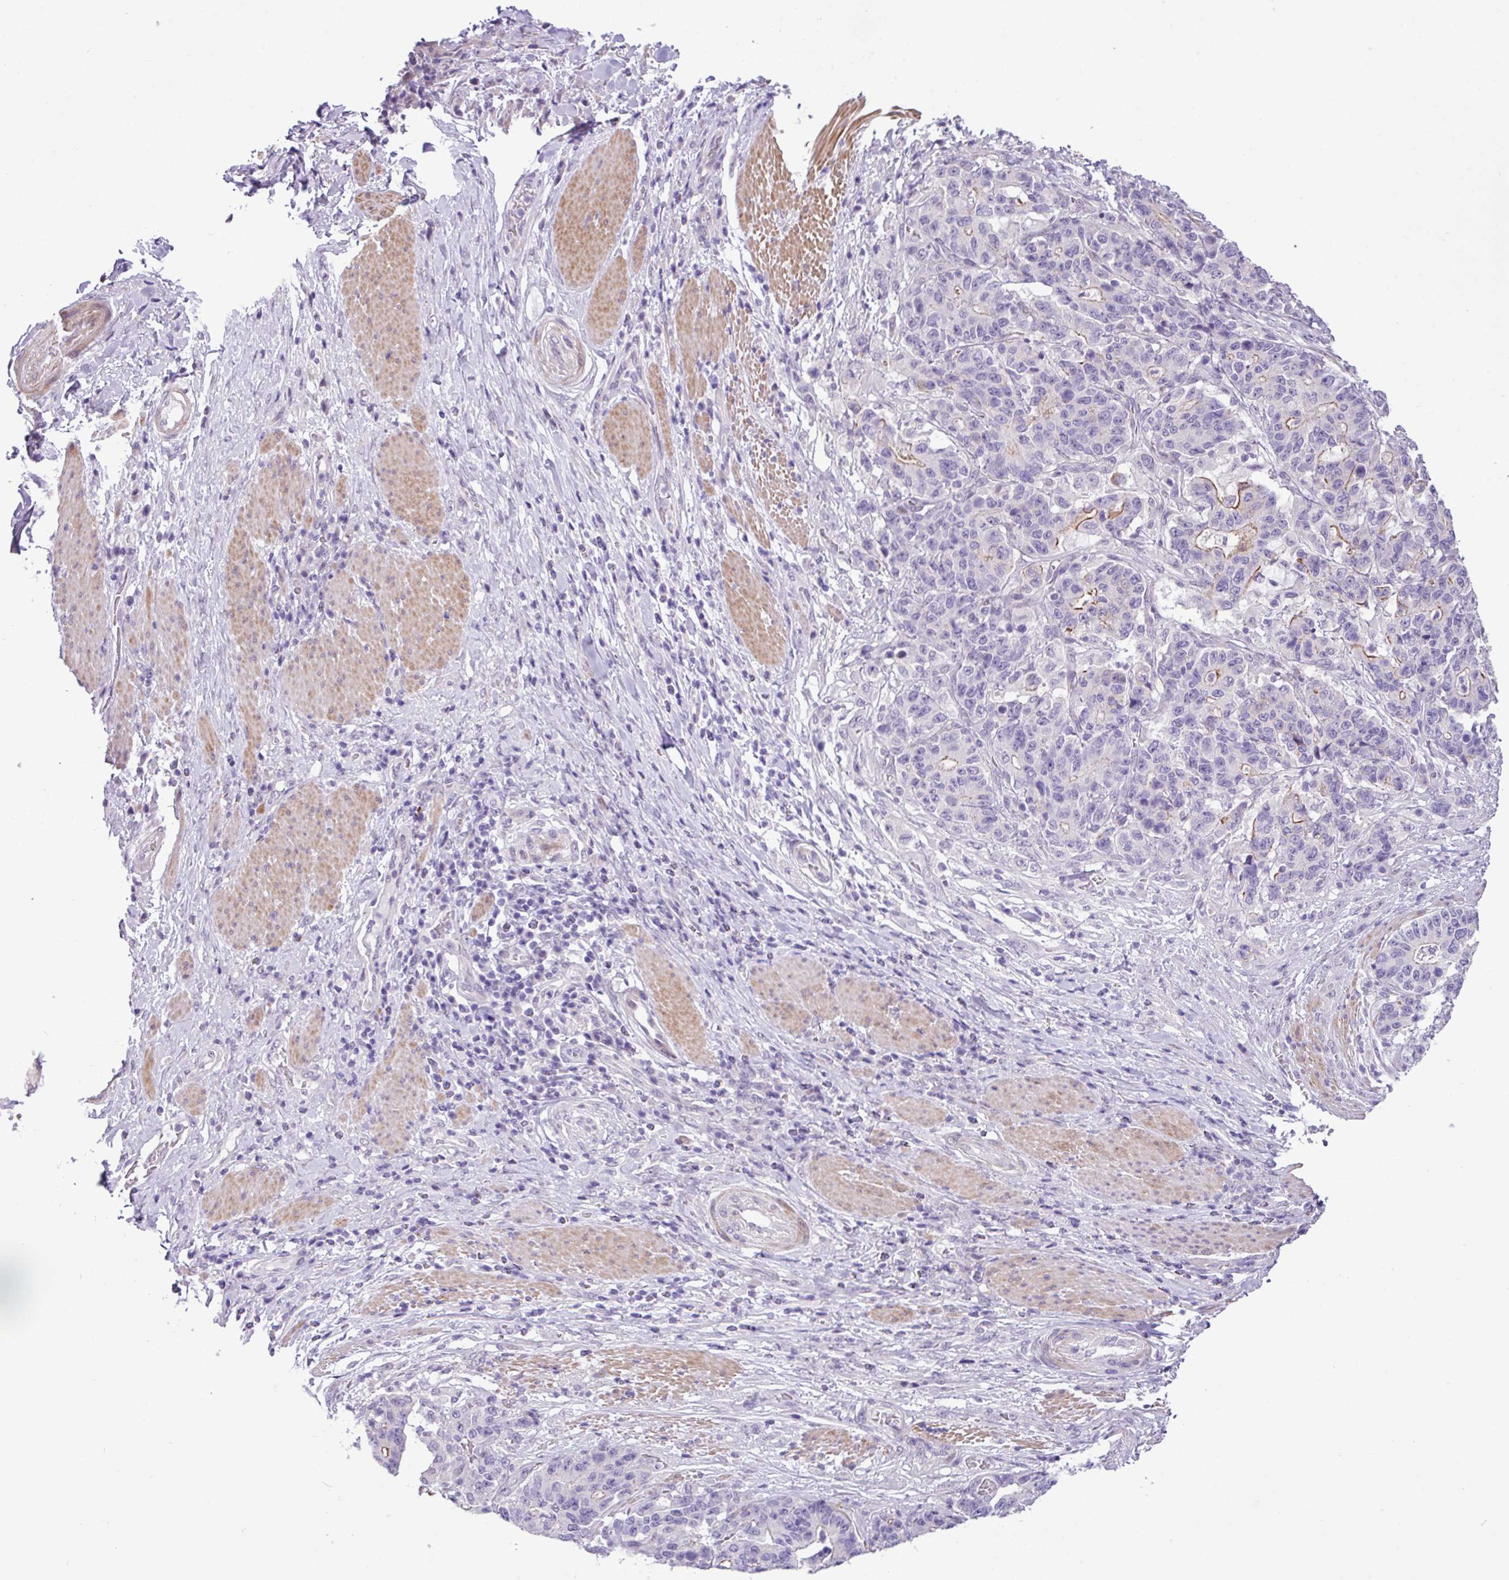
{"staining": {"intensity": "moderate", "quantity": "<25%", "location": "cytoplasmic/membranous"}, "tissue": "stomach cancer", "cell_type": "Tumor cells", "image_type": "cancer", "snomed": [{"axis": "morphology", "description": "Normal tissue, NOS"}, {"axis": "morphology", "description": "Adenocarcinoma, NOS"}, {"axis": "topography", "description": "Stomach"}], "caption": "Immunohistochemistry (DAB (3,3'-diaminobenzidine)) staining of human stomach cancer (adenocarcinoma) displays moderate cytoplasmic/membranous protein expression in approximately <25% of tumor cells.", "gene": "YLPM1", "patient": {"sex": "female", "age": 64}}